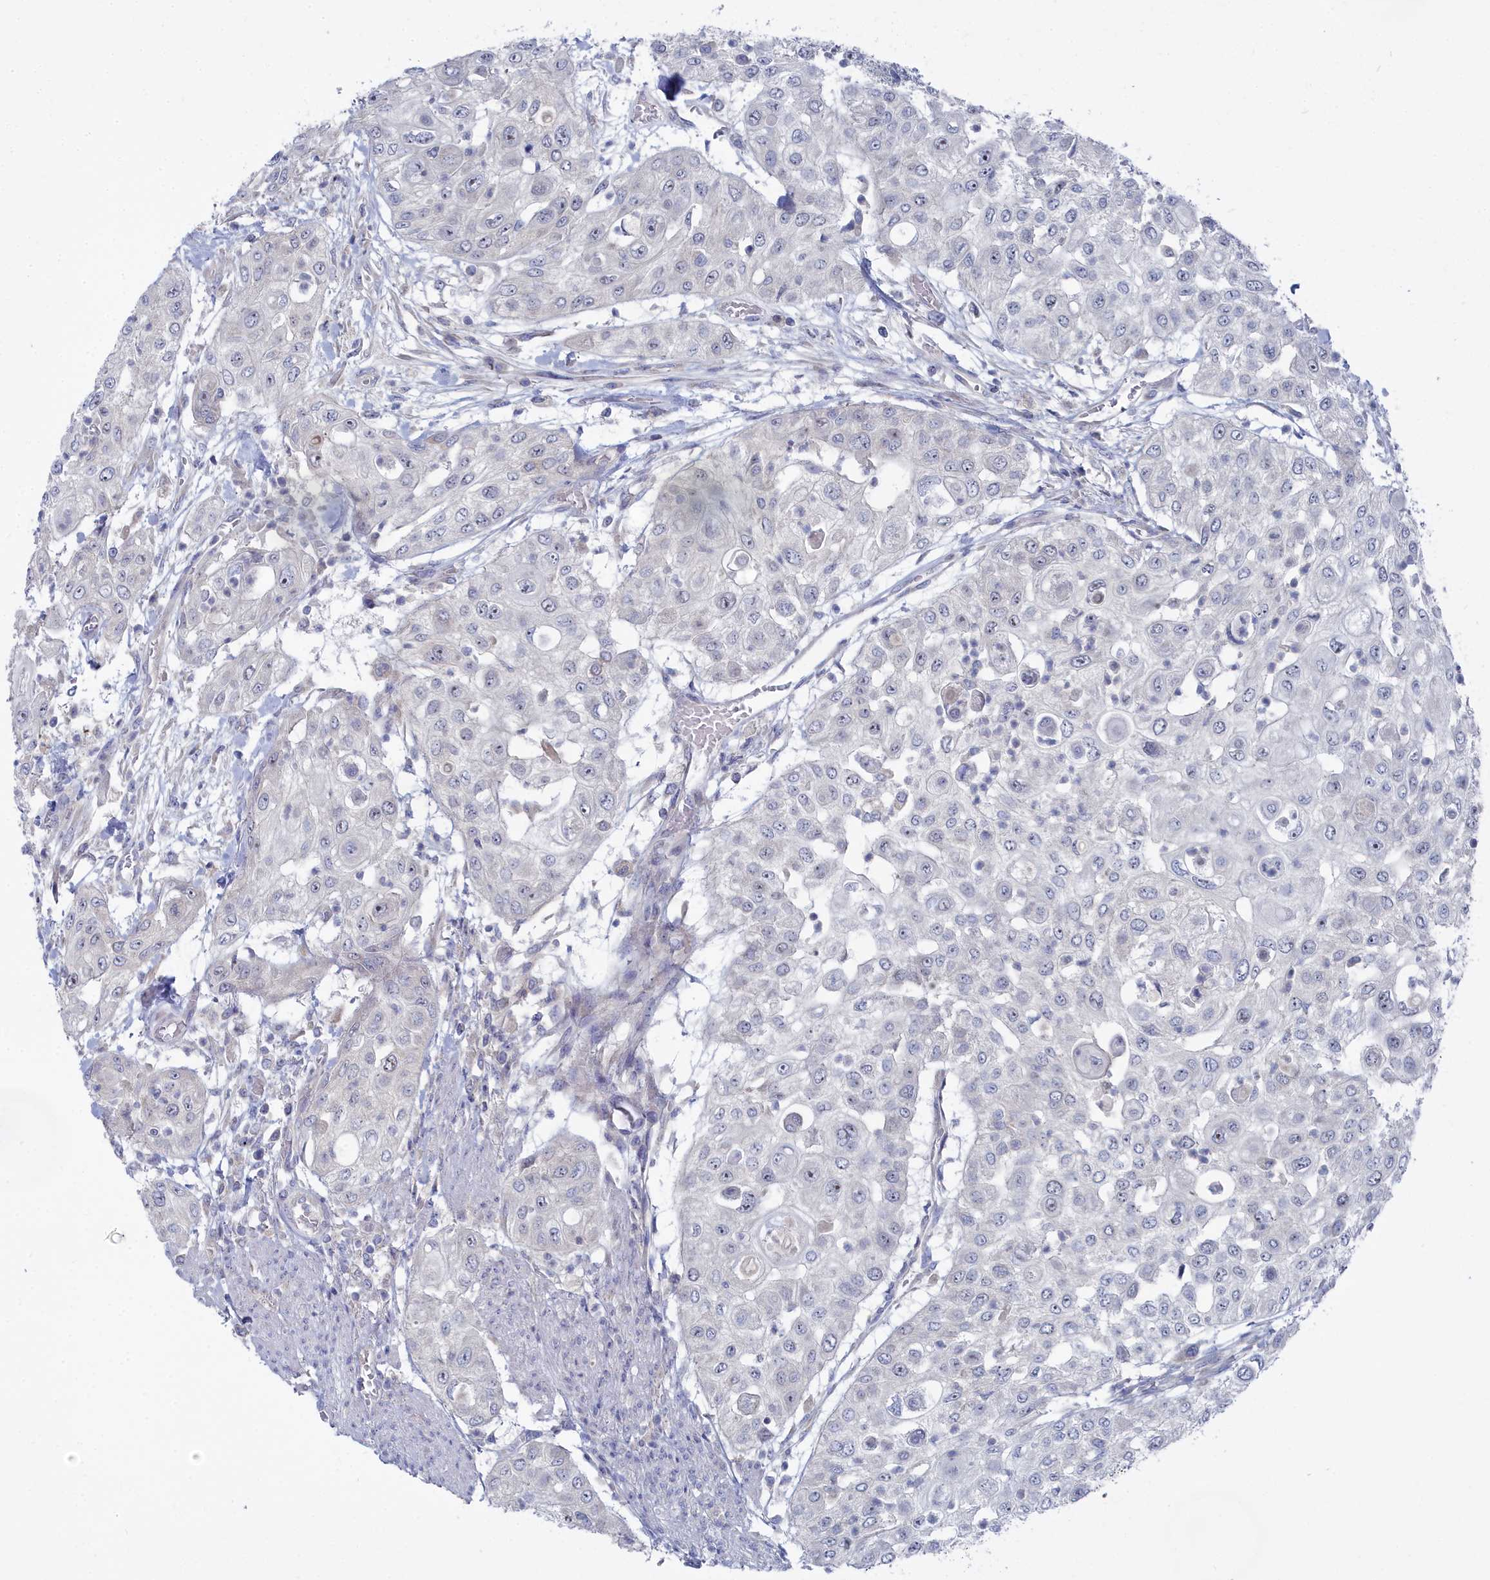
{"staining": {"intensity": "negative", "quantity": "none", "location": "none"}, "tissue": "urothelial cancer", "cell_type": "Tumor cells", "image_type": "cancer", "snomed": [{"axis": "morphology", "description": "Urothelial carcinoma, High grade"}, {"axis": "topography", "description": "Urinary bladder"}], "caption": "A high-resolution histopathology image shows IHC staining of urothelial cancer, which shows no significant staining in tumor cells.", "gene": "CCDC149", "patient": {"sex": "female", "age": 79}}